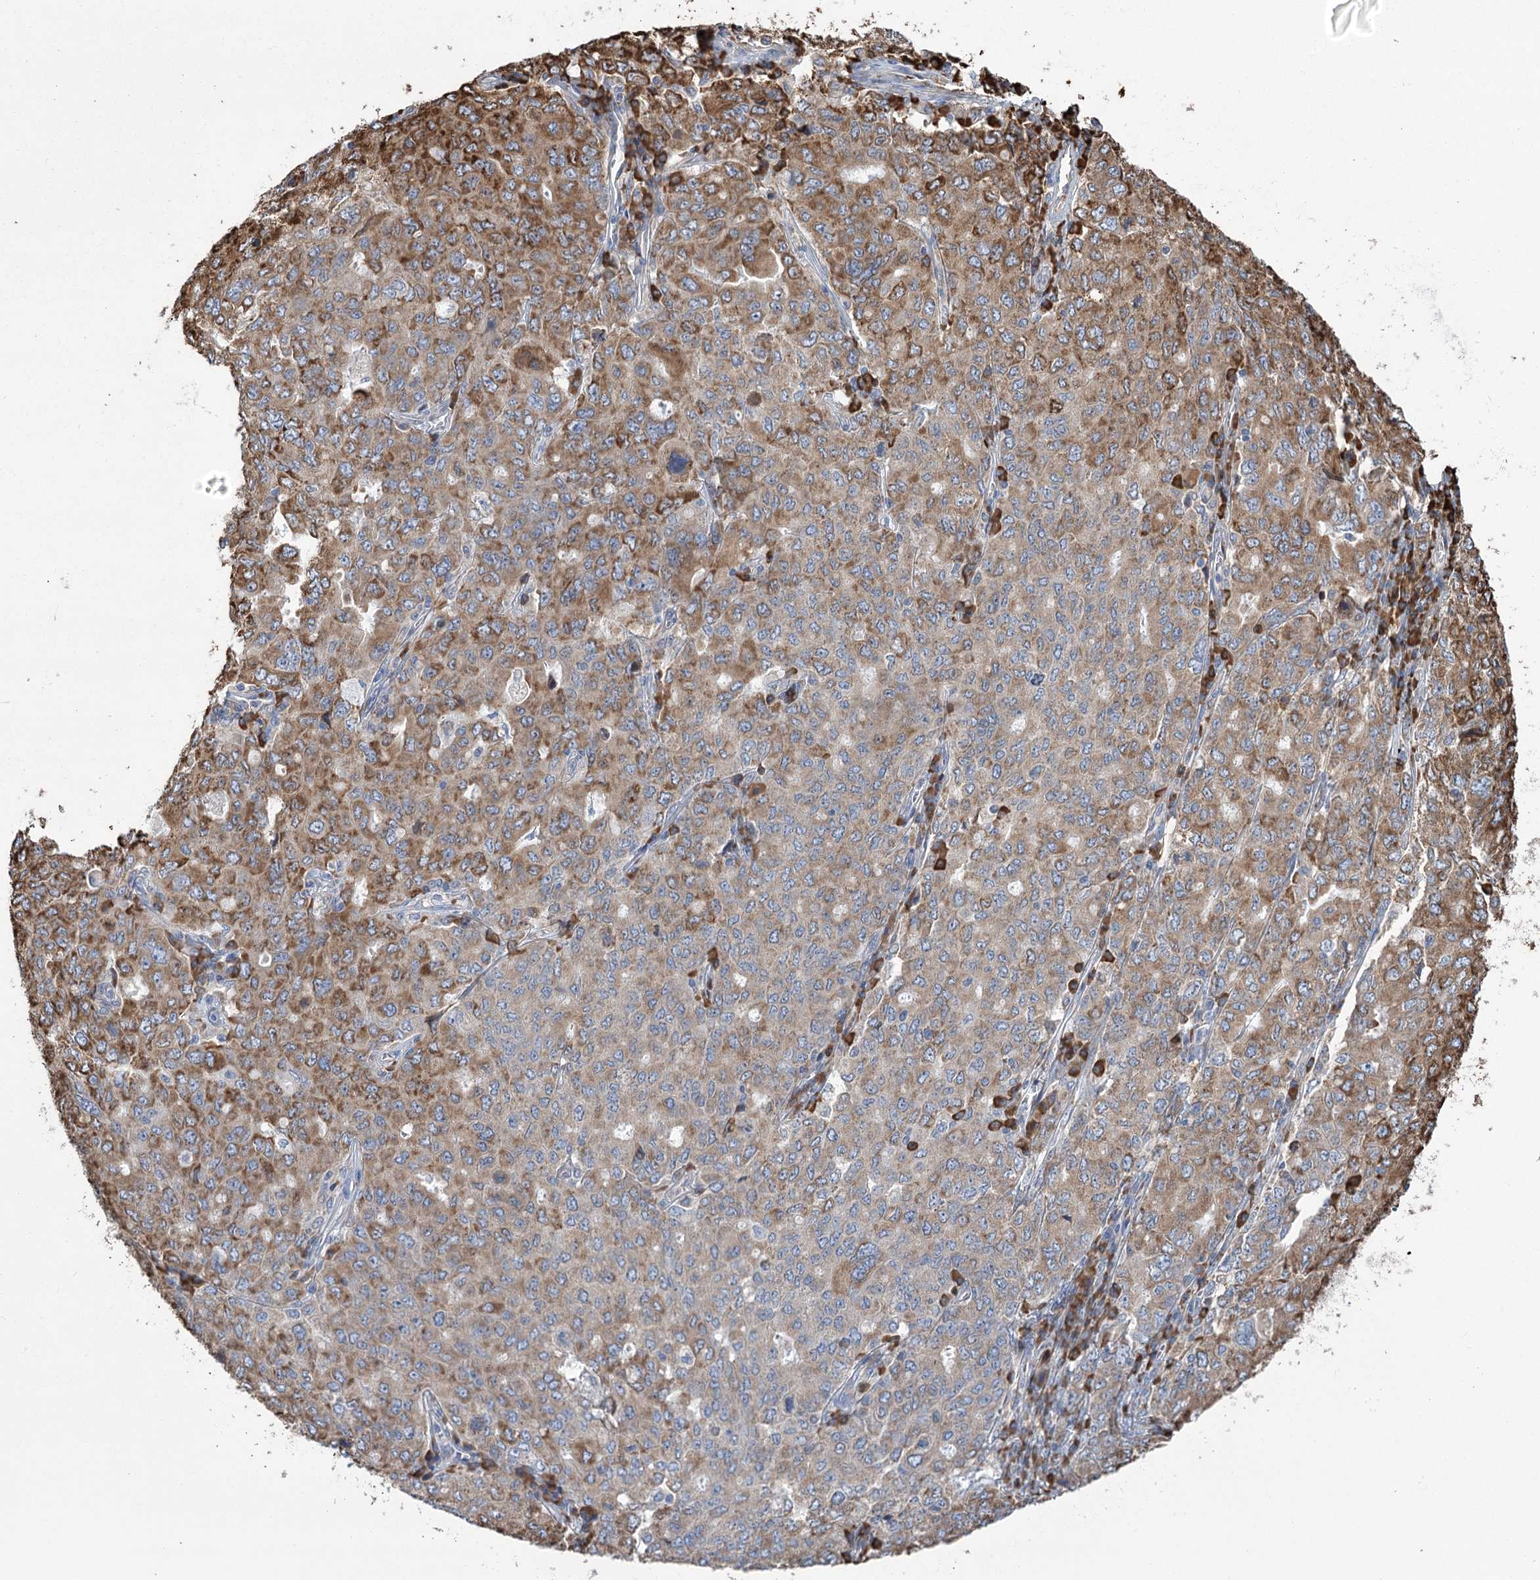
{"staining": {"intensity": "moderate", "quantity": "25%-75%", "location": "cytoplasmic/membranous"}, "tissue": "ovarian cancer", "cell_type": "Tumor cells", "image_type": "cancer", "snomed": [{"axis": "morphology", "description": "Carcinoma, endometroid"}, {"axis": "topography", "description": "Ovary"}], "caption": "Approximately 25%-75% of tumor cells in human ovarian endometroid carcinoma show moderate cytoplasmic/membranous protein positivity as visualized by brown immunohistochemical staining.", "gene": "METTL24", "patient": {"sex": "female", "age": 62}}